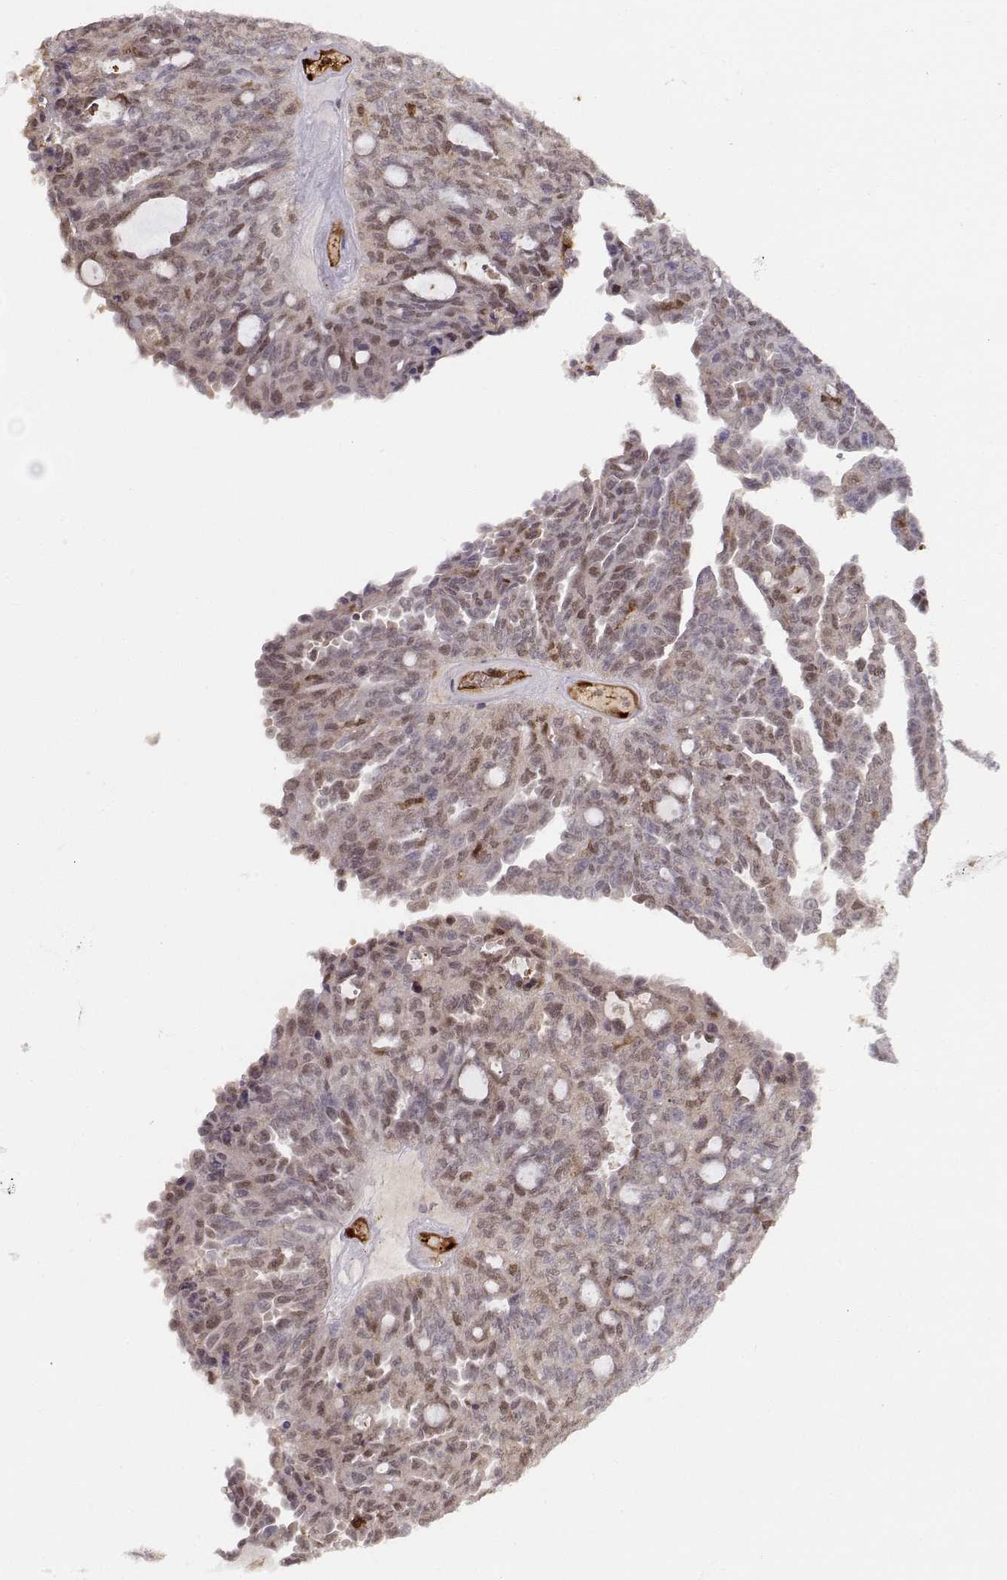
{"staining": {"intensity": "weak", "quantity": ">75%", "location": "nuclear"}, "tissue": "ovarian cancer", "cell_type": "Tumor cells", "image_type": "cancer", "snomed": [{"axis": "morphology", "description": "Cystadenocarcinoma, serous, NOS"}, {"axis": "topography", "description": "Ovary"}], "caption": "Serous cystadenocarcinoma (ovarian) stained with IHC exhibits weak nuclear positivity in about >75% of tumor cells.", "gene": "PNP", "patient": {"sex": "female", "age": 71}}